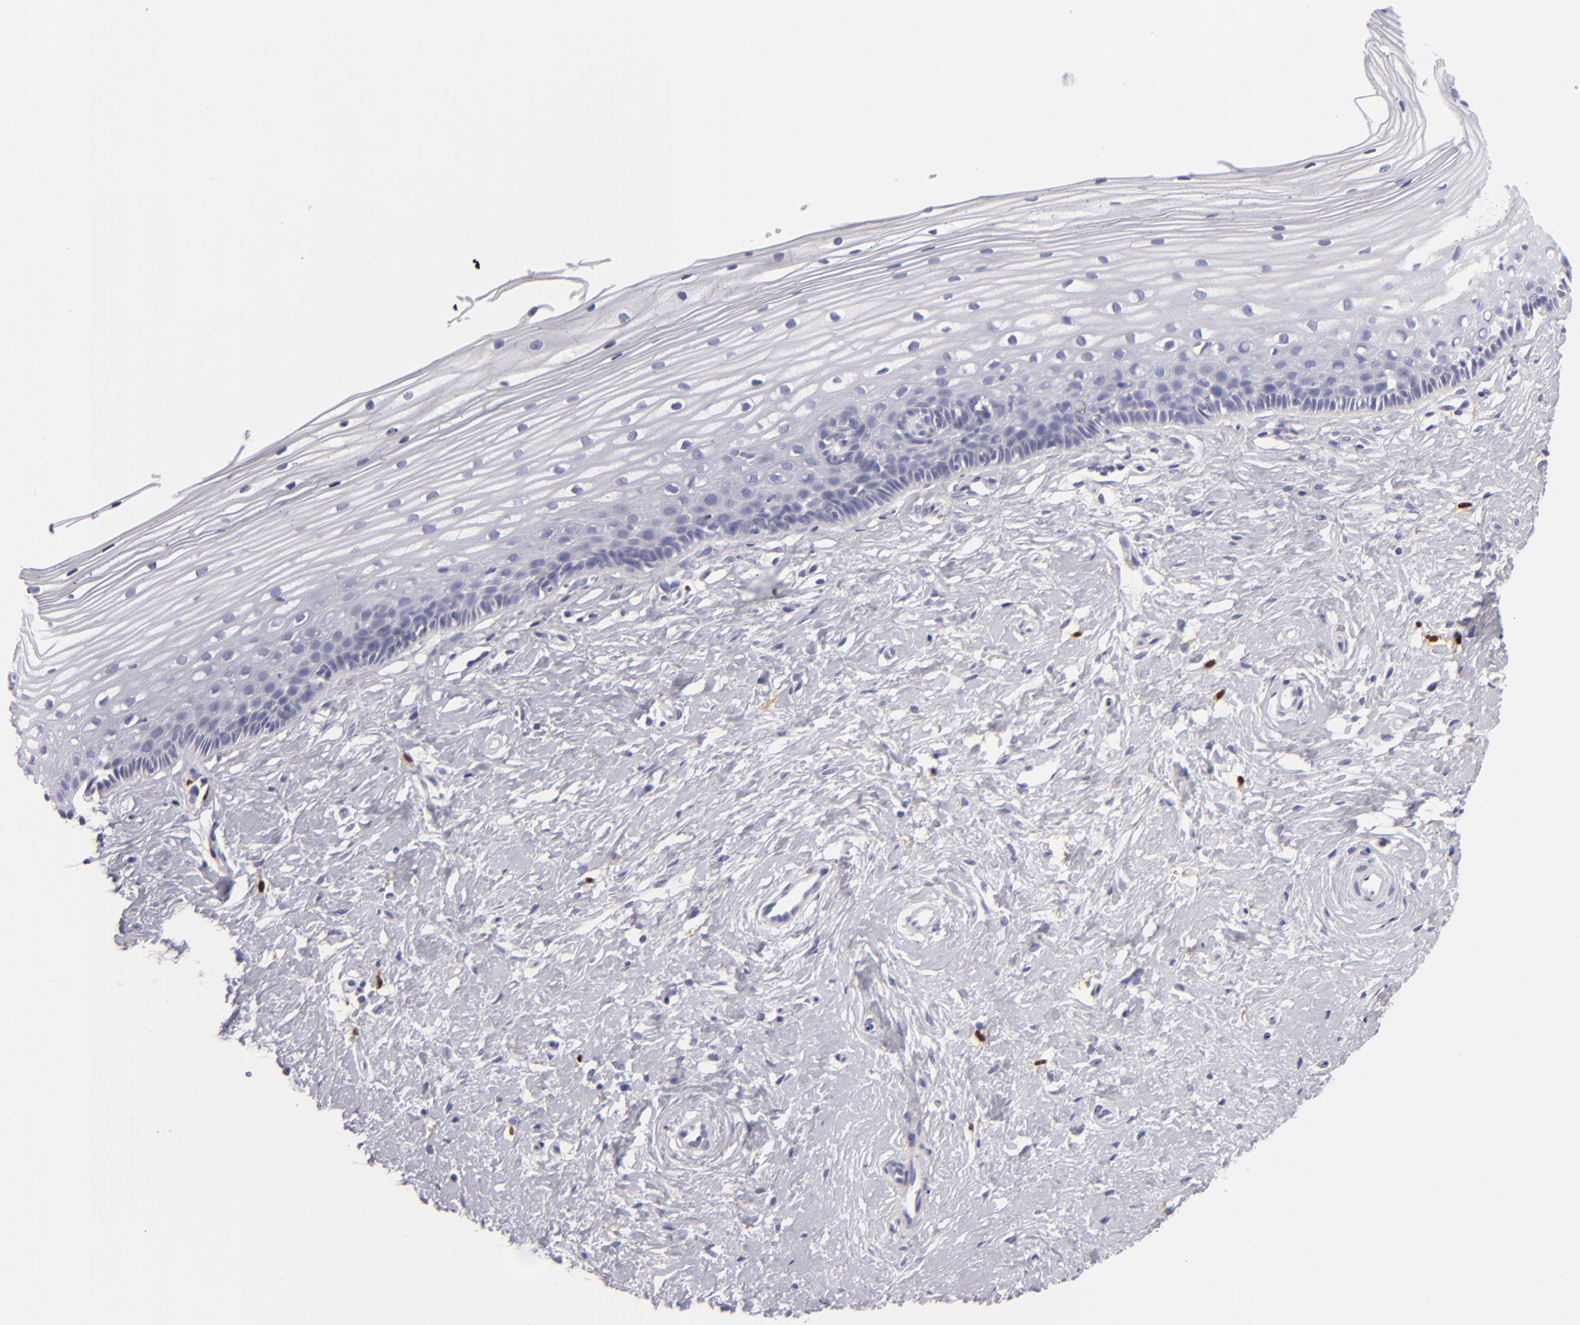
{"staining": {"intensity": "negative", "quantity": "none", "location": "none"}, "tissue": "cervix", "cell_type": "Glandular cells", "image_type": "normal", "snomed": [{"axis": "morphology", "description": "Normal tissue, NOS"}, {"axis": "topography", "description": "Cervix"}], "caption": "Immunohistochemistry image of normal human cervix stained for a protein (brown), which demonstrates no positivity in glandular cells.", "gene": "F13A1", "patient": {"sex": "female", "age": 40}}